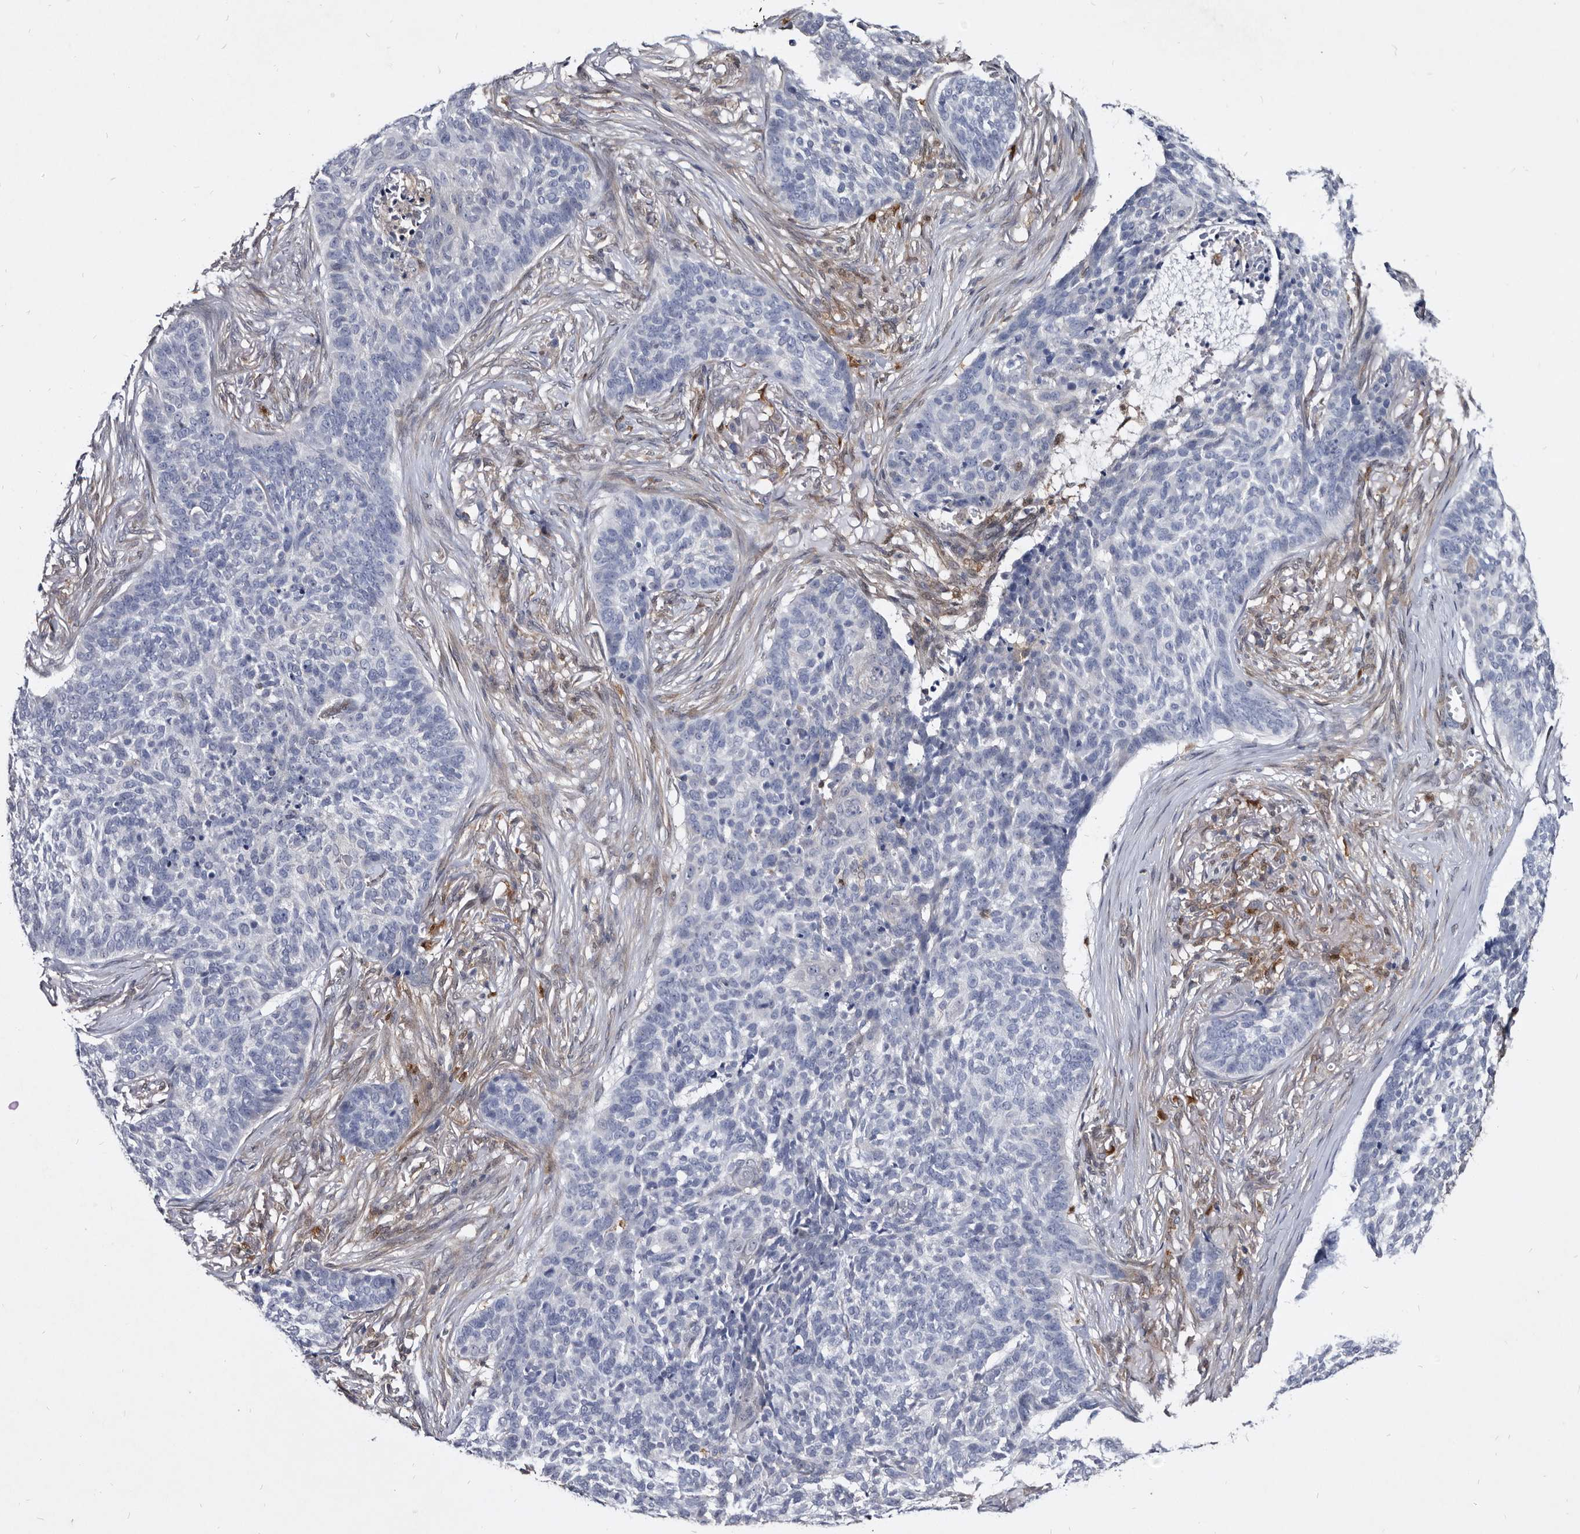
{"staining": {"intensity": "negative", "quantity": "none", "location": "none"}, "tissue": "skin cancer", "cell_type": "Tumor cells", "image_type": "cancer", "snomed": [{"axis": "morphology", "description": "Basal cell carcinoma"}, {"axis": "topography", "description": "Skin"}], "caption": "High magnification brightfield microscopy of skin cancer (basal cell carcinoma) stained with DAB (3,3'-diaminobenzidine) (brown) and counterstained with hematoxylin (blue): tumor cells show no significant expression. (Stains: DAB (3,3'-diaminobenzidine) immunohistochemistry with hematoxylin counter stain, Microscopy: brightfield microscopy at high magnification).", "gene": "SERPINB8", "patient": {"sex": "male", "age": 85}}